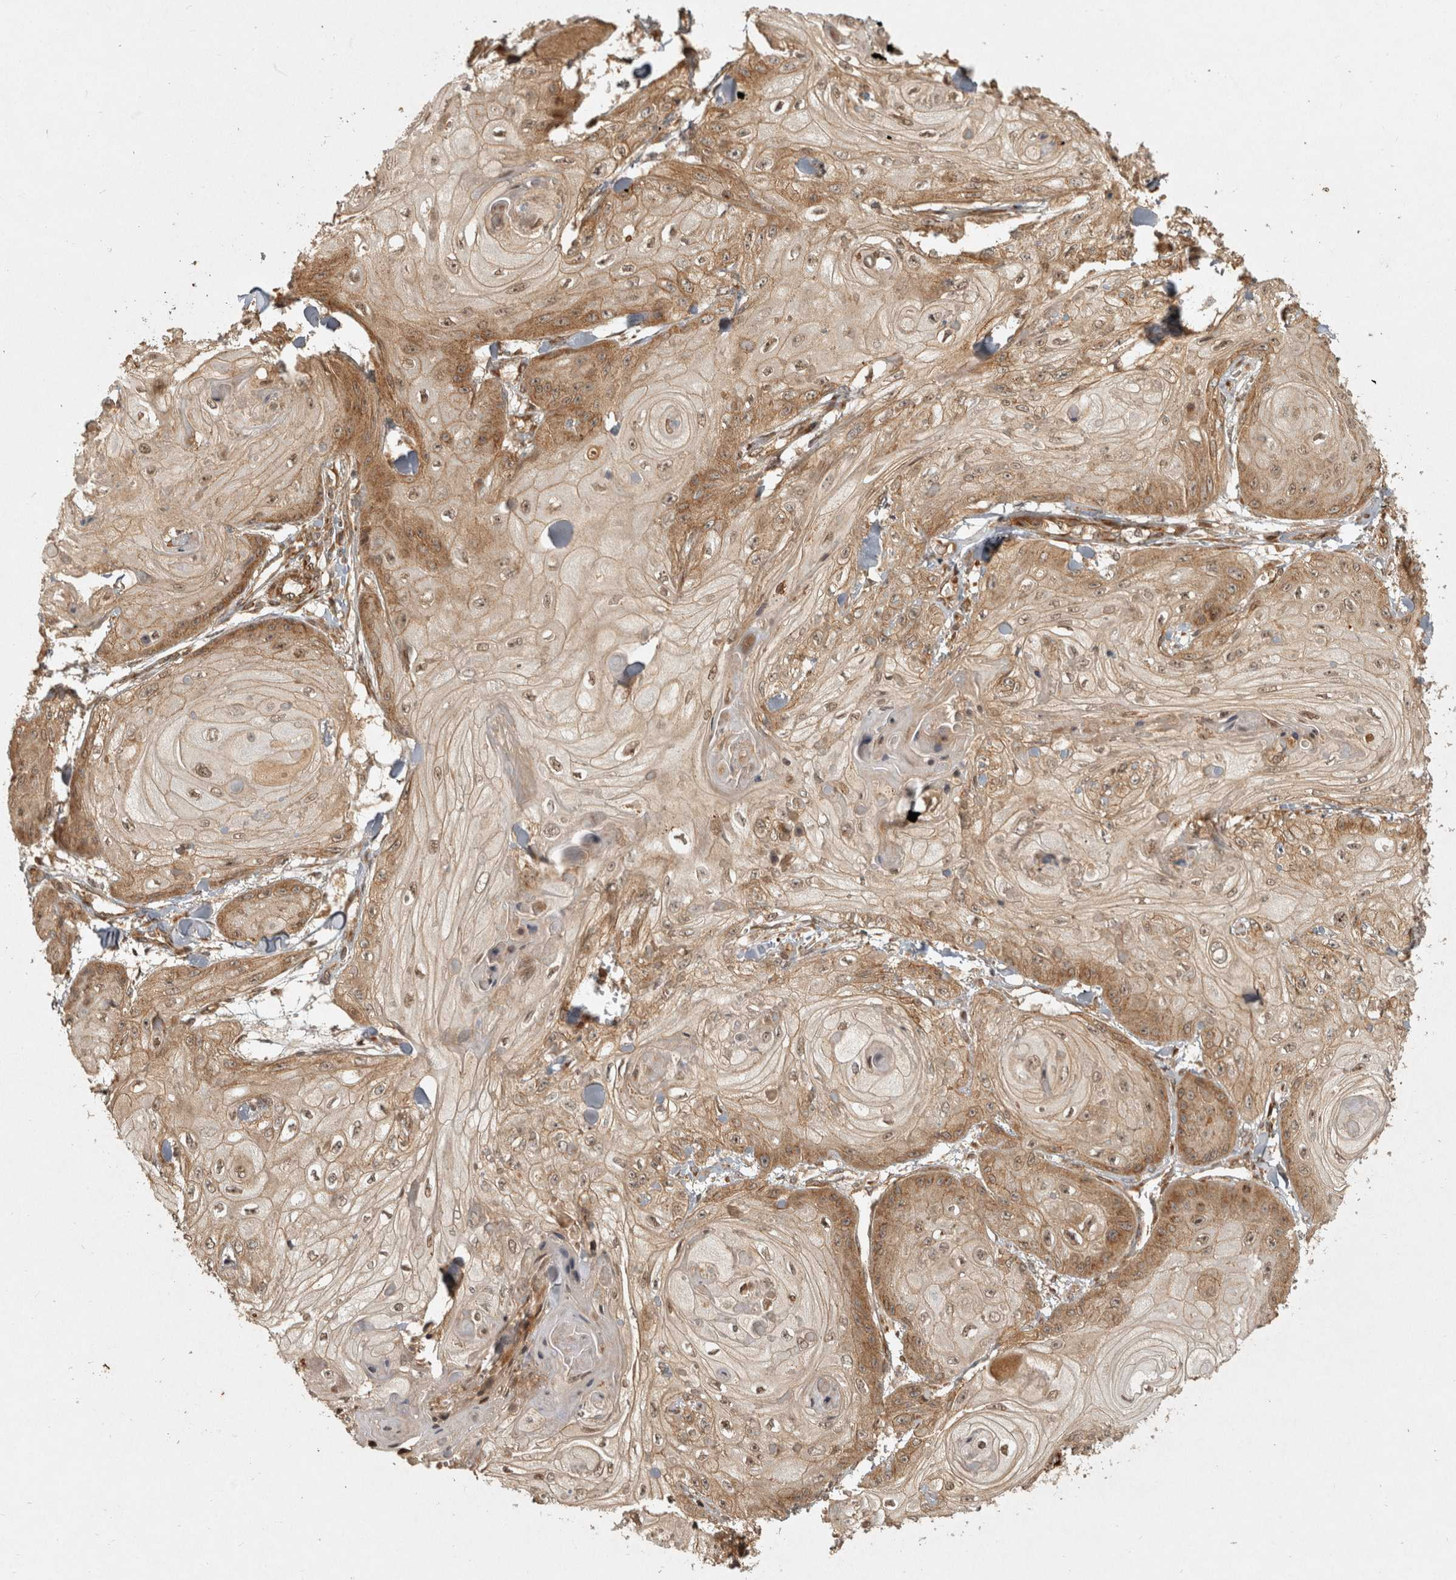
{"staining": {"intensity": "moderate", "quantity": "25%-75%", "location": "cytoplasmic/membranous"}, "tissue": "skin cancer", "cell_type": "Tumor cells", "image_type": "cancer", "snomed": [{"axis": "morphology", "description": "Squamous cell carcinoma, NOS"}, {"axis": "topography", "description": "Skin"}], "caption": "This is an image of immunohistochemistry (IHC) staining of skin cancer, which shows moderate staining in the cytoplasmic/membranous of tumor cells.", "gene": "CAMSAP2", "patient": {"sex": "male", "age": 74}}